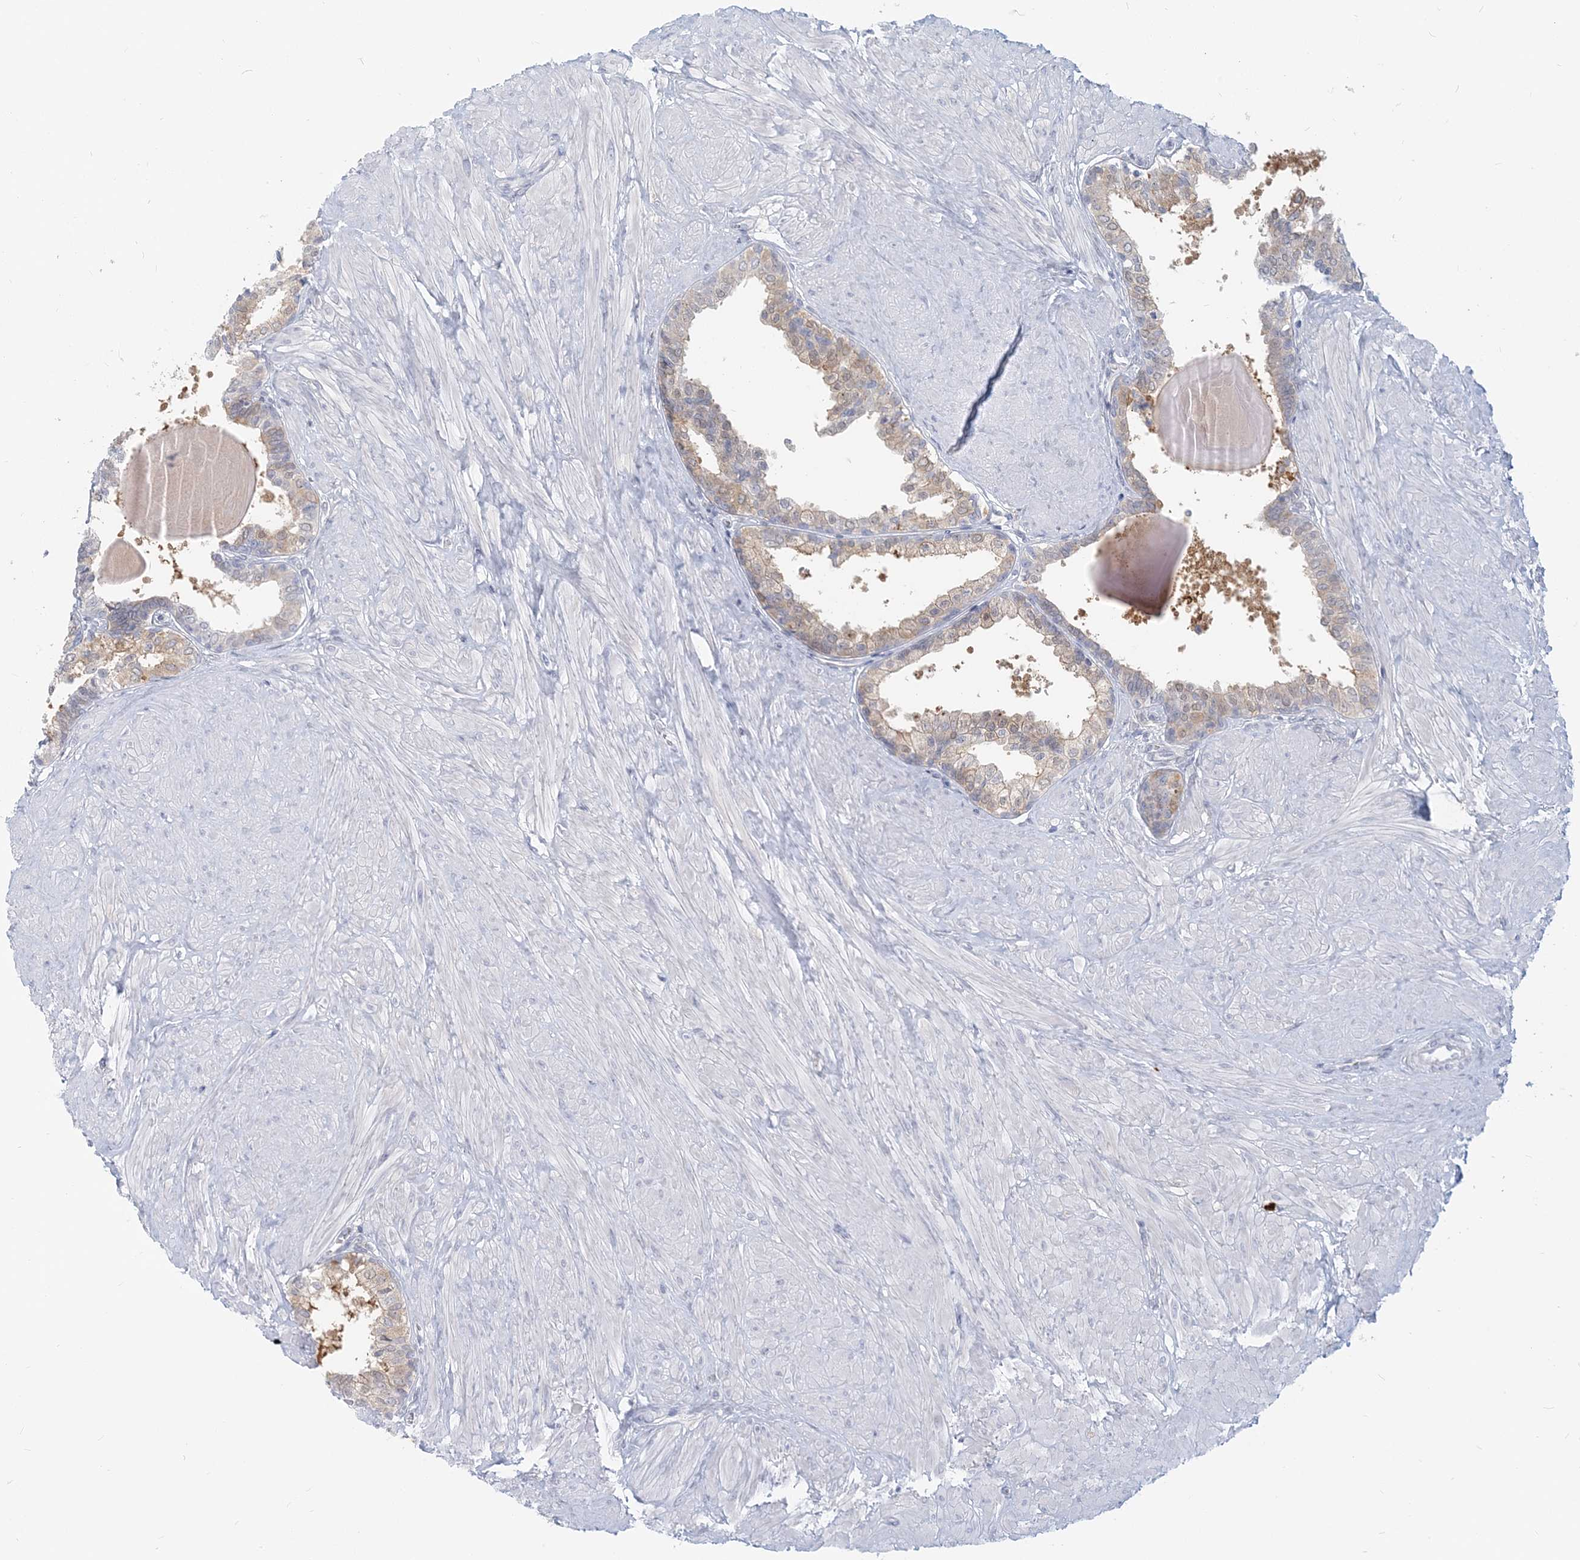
{"staining": {"intensity": "moderate", "quantity": ">75%", "location": "cytoplasmic/membranous"}, "tissue": "prostate", "cell_type": "Glandular cells", "image_type": "normal", "snomed": [{"axis": "morphology", "description": "Normal tissue, NOS"}, {"axis": "topography", "description": "Prostate"}], "caption": "Glandular cells reveal medium levels of moderate cytoplasmic/membranous staining in about >75% of cells in normal human prostate.", "gene": "GMPPA", "patient": {"sex": "male", "age": 48}}